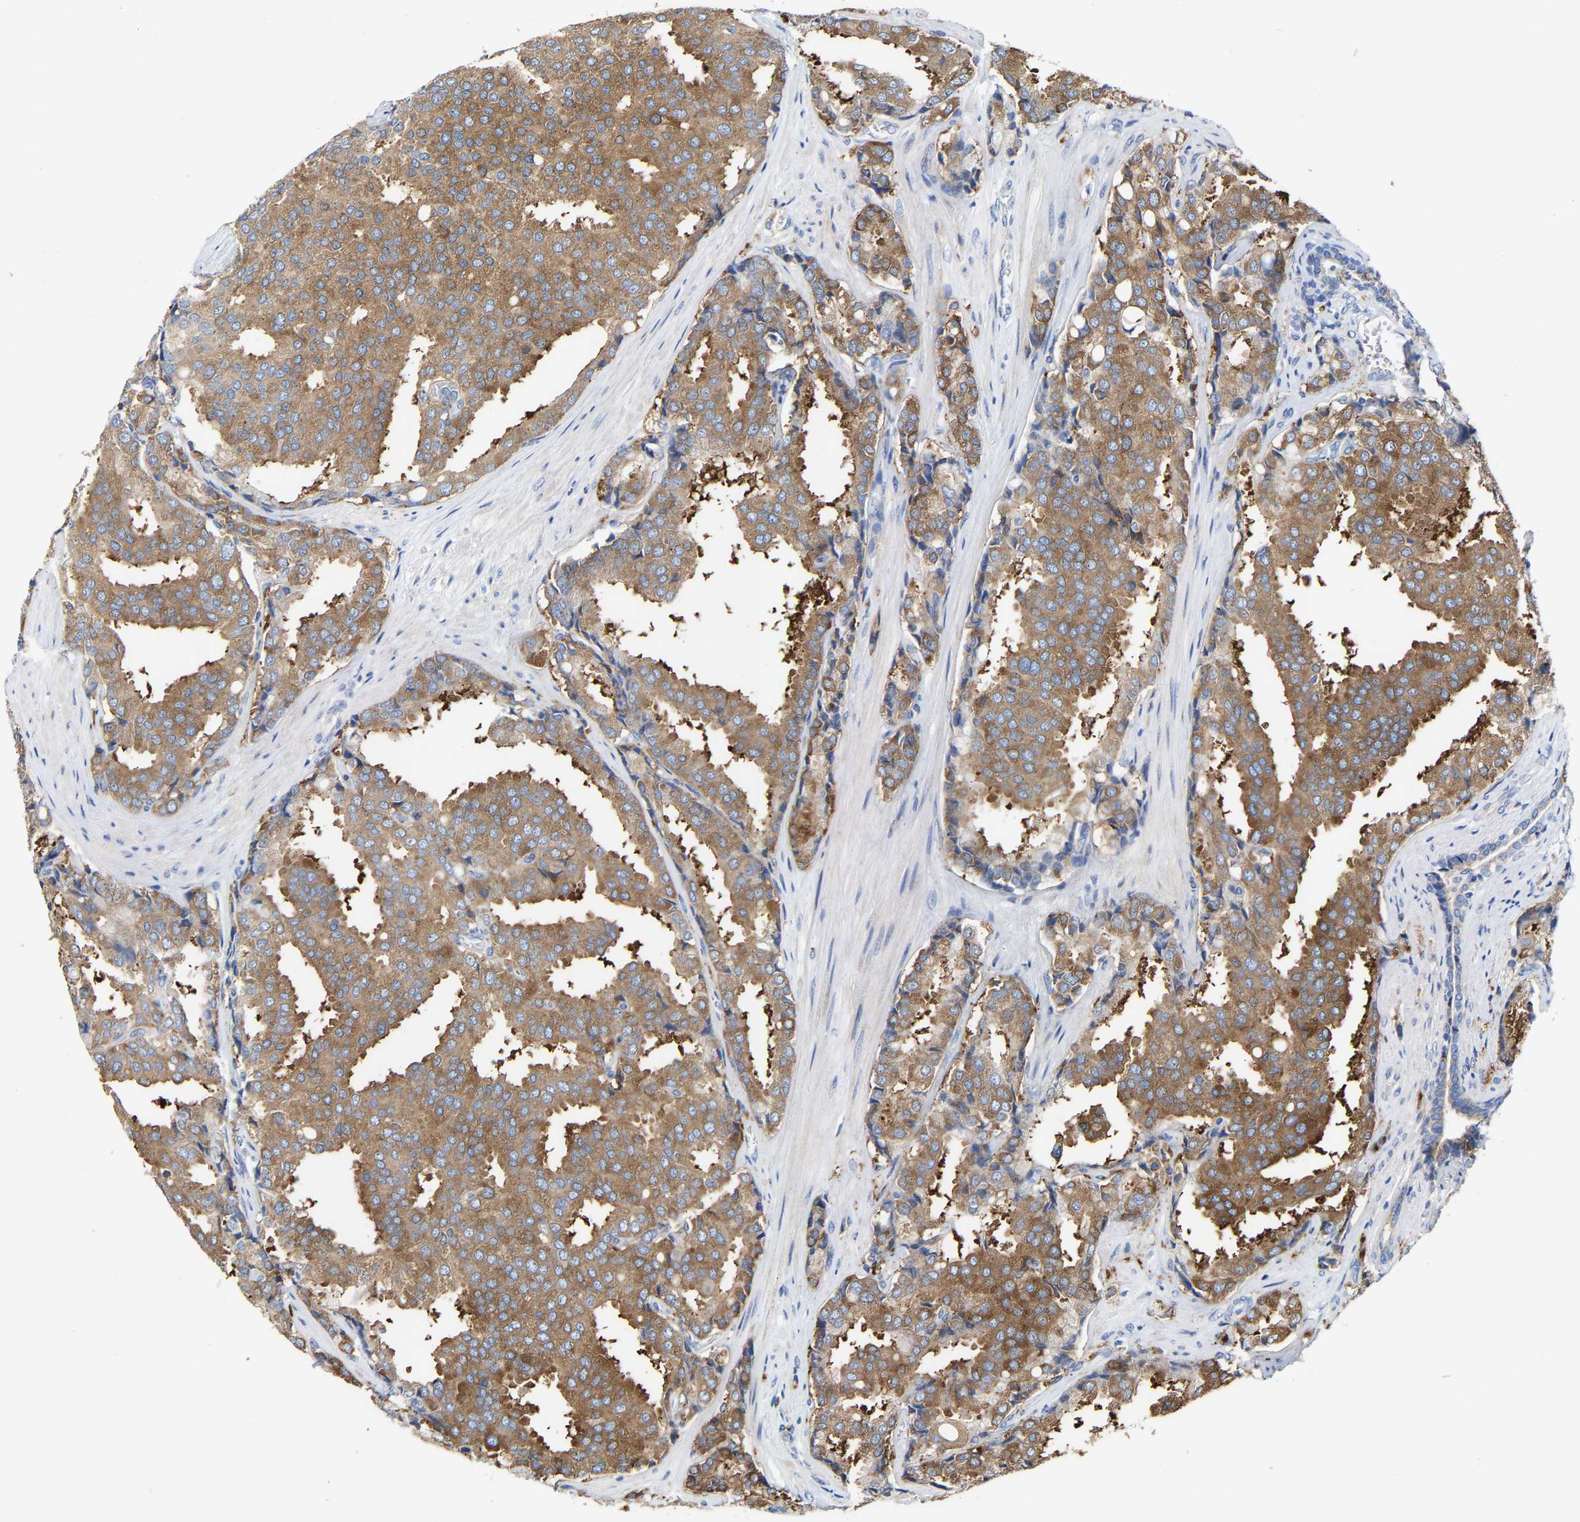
{"staining": {"intensity": "moderate", "quantity": ">75%", "location": "cytoplasmic/membranous"}, "tissue": "prostate cancer", "cell_type": "Tumor cells", "image_type": "cancer", "snomed": [{"axis": "morphology", "description": "Adenocarcinoma, High grade"}, {"axis": "topography", "description": "Prostate"}], "caption": "Protein staining of prostate high-grade adenocarcinoma tissue shows moderate cytoplasmic/membranous expression in about >75% of tumor cells.", "gene": "PPP1R15A", "patient": {"sex": "male", "age": 50}}